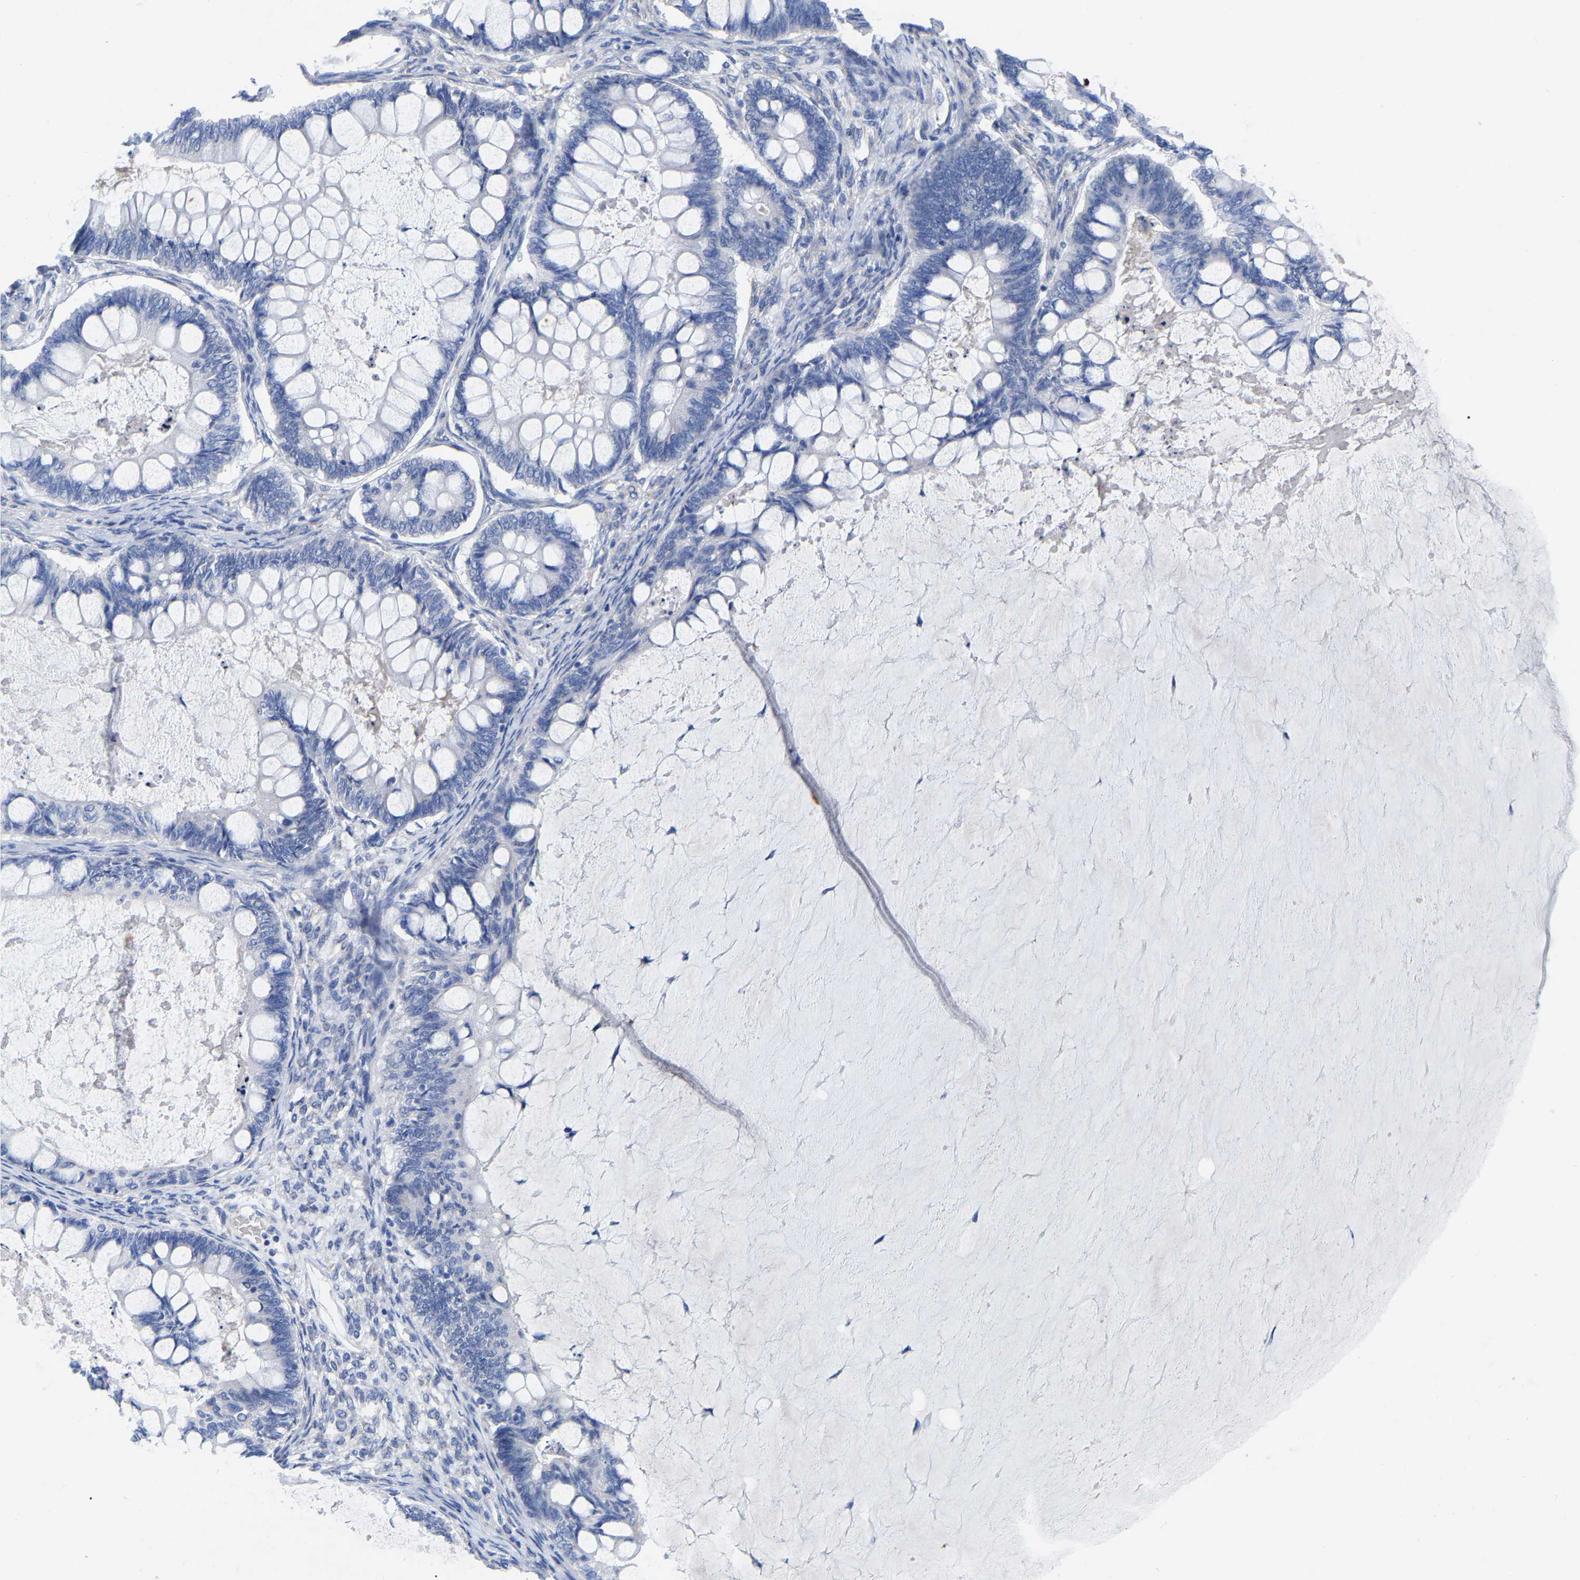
{"staining": {"intensity": "negative", "quantity": "none", "location": "none"}, "tissue": "ovarian cancer", "cell_type": "Tumor cells", "image_type": "cancer", "snomed": [{"axis": "morphology", "description": "Cystadenocarcinoma, mucinous, NOS"}, {"axis": "topography", "description": "Ovary"}], "caption": "Histopathology image shows no significant protein staining in tumor cells of ovarian cancer.", "gene": "GDF3", "patient": {"sex": "female", "age": 61}}